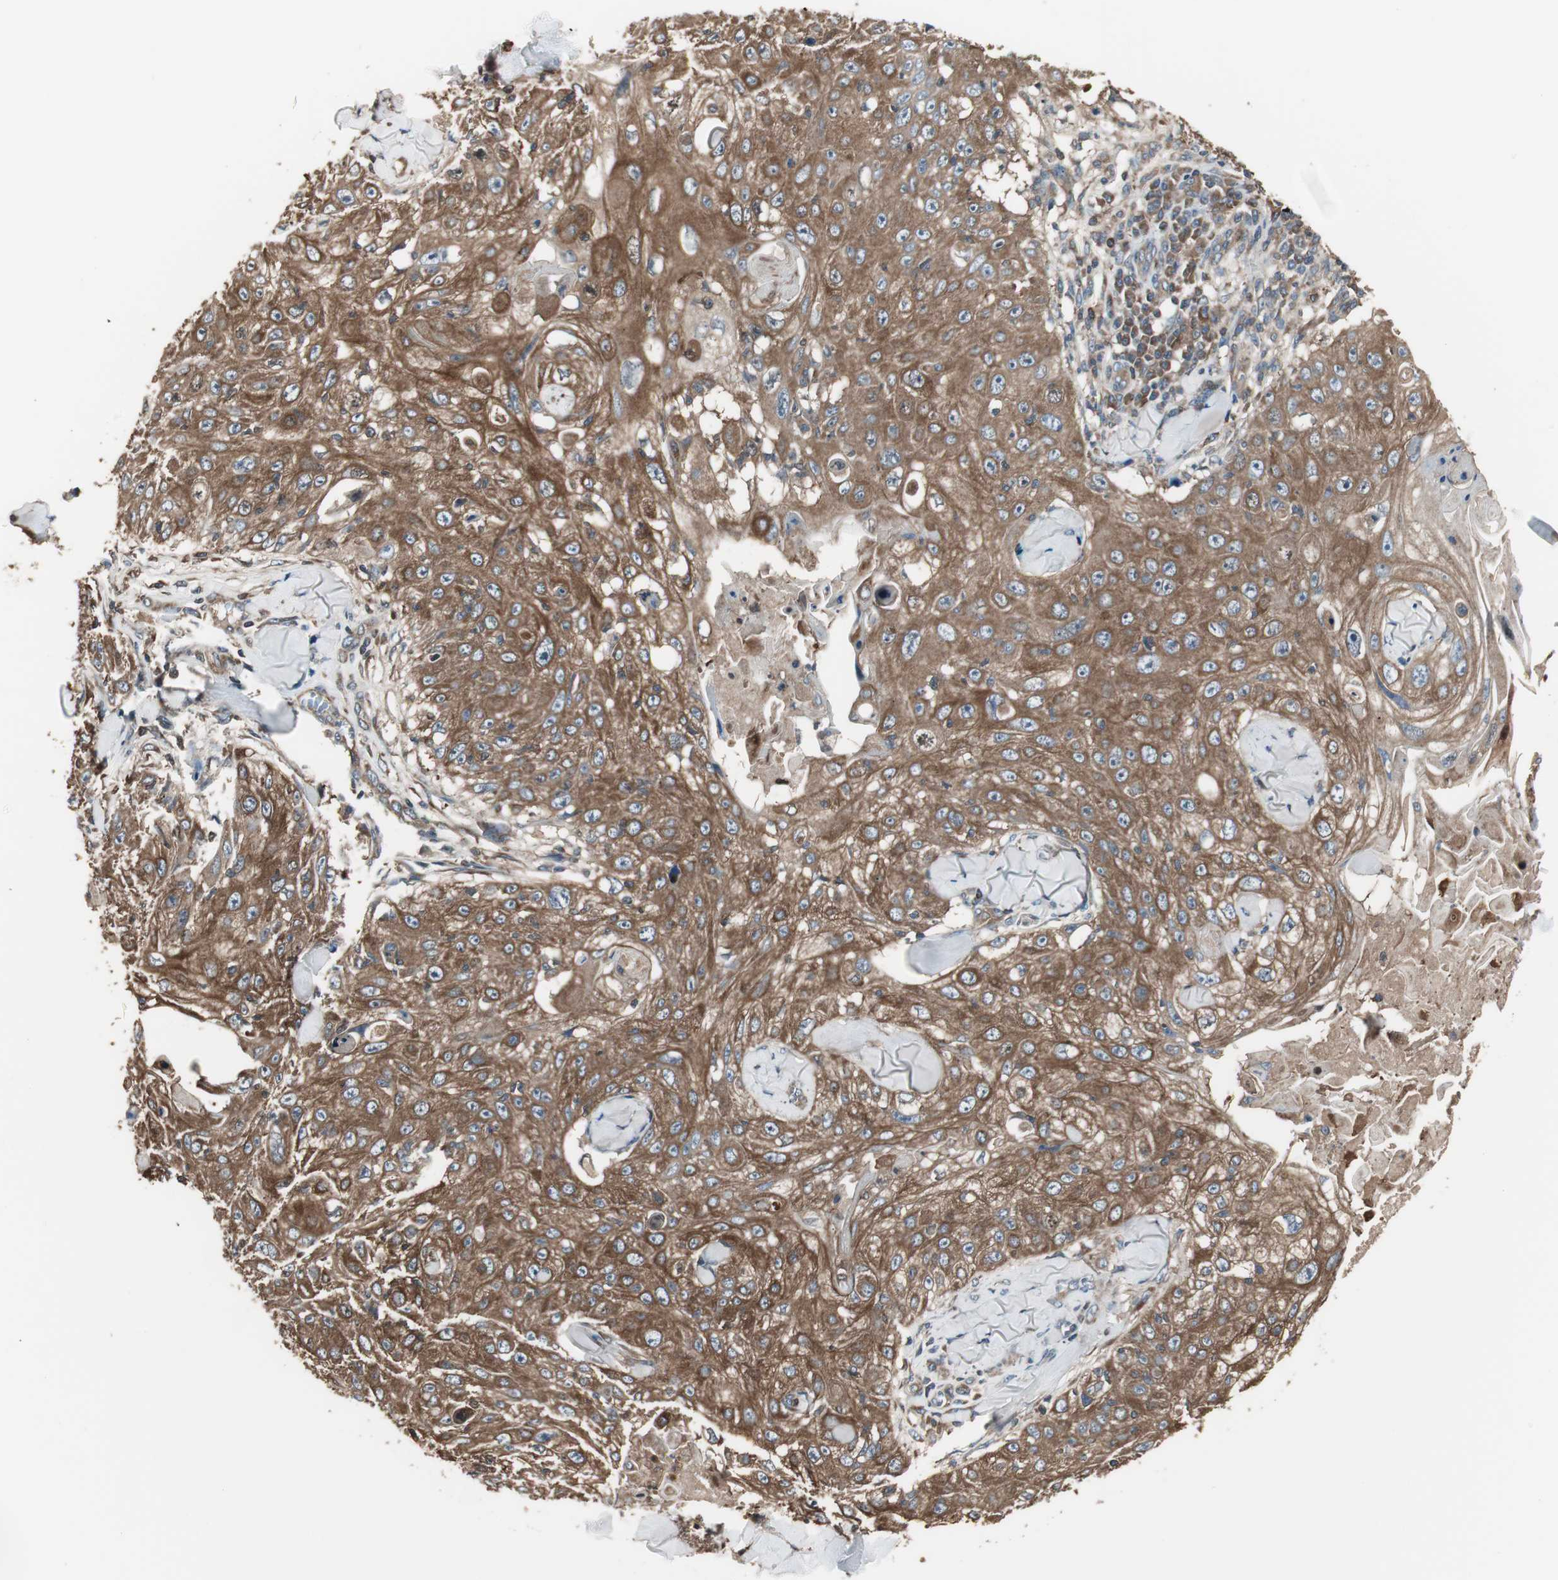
{"staining": {"intensity": "strong", "quantity": ">75%", "location": "cytoplasmic/membranous"}, "tissue": "skin cancer", "cell_type": "Tumor cells", "image_type": "cancer", "snomed": [{"axis": "morphology", "description": "Squamous cell carcinoma, NOS"}, {"axis": "topography", "description": "Skin"}], "caption": "This histopathology image displays immunohistochemistry staining of skin cancer (squamous cell carcinoma), with high strong cytoplasmic/membranous staining in about >75% of tumor cells.", "gene": "CAPNS1", "patient": {"sex": "male", "age": 86}}